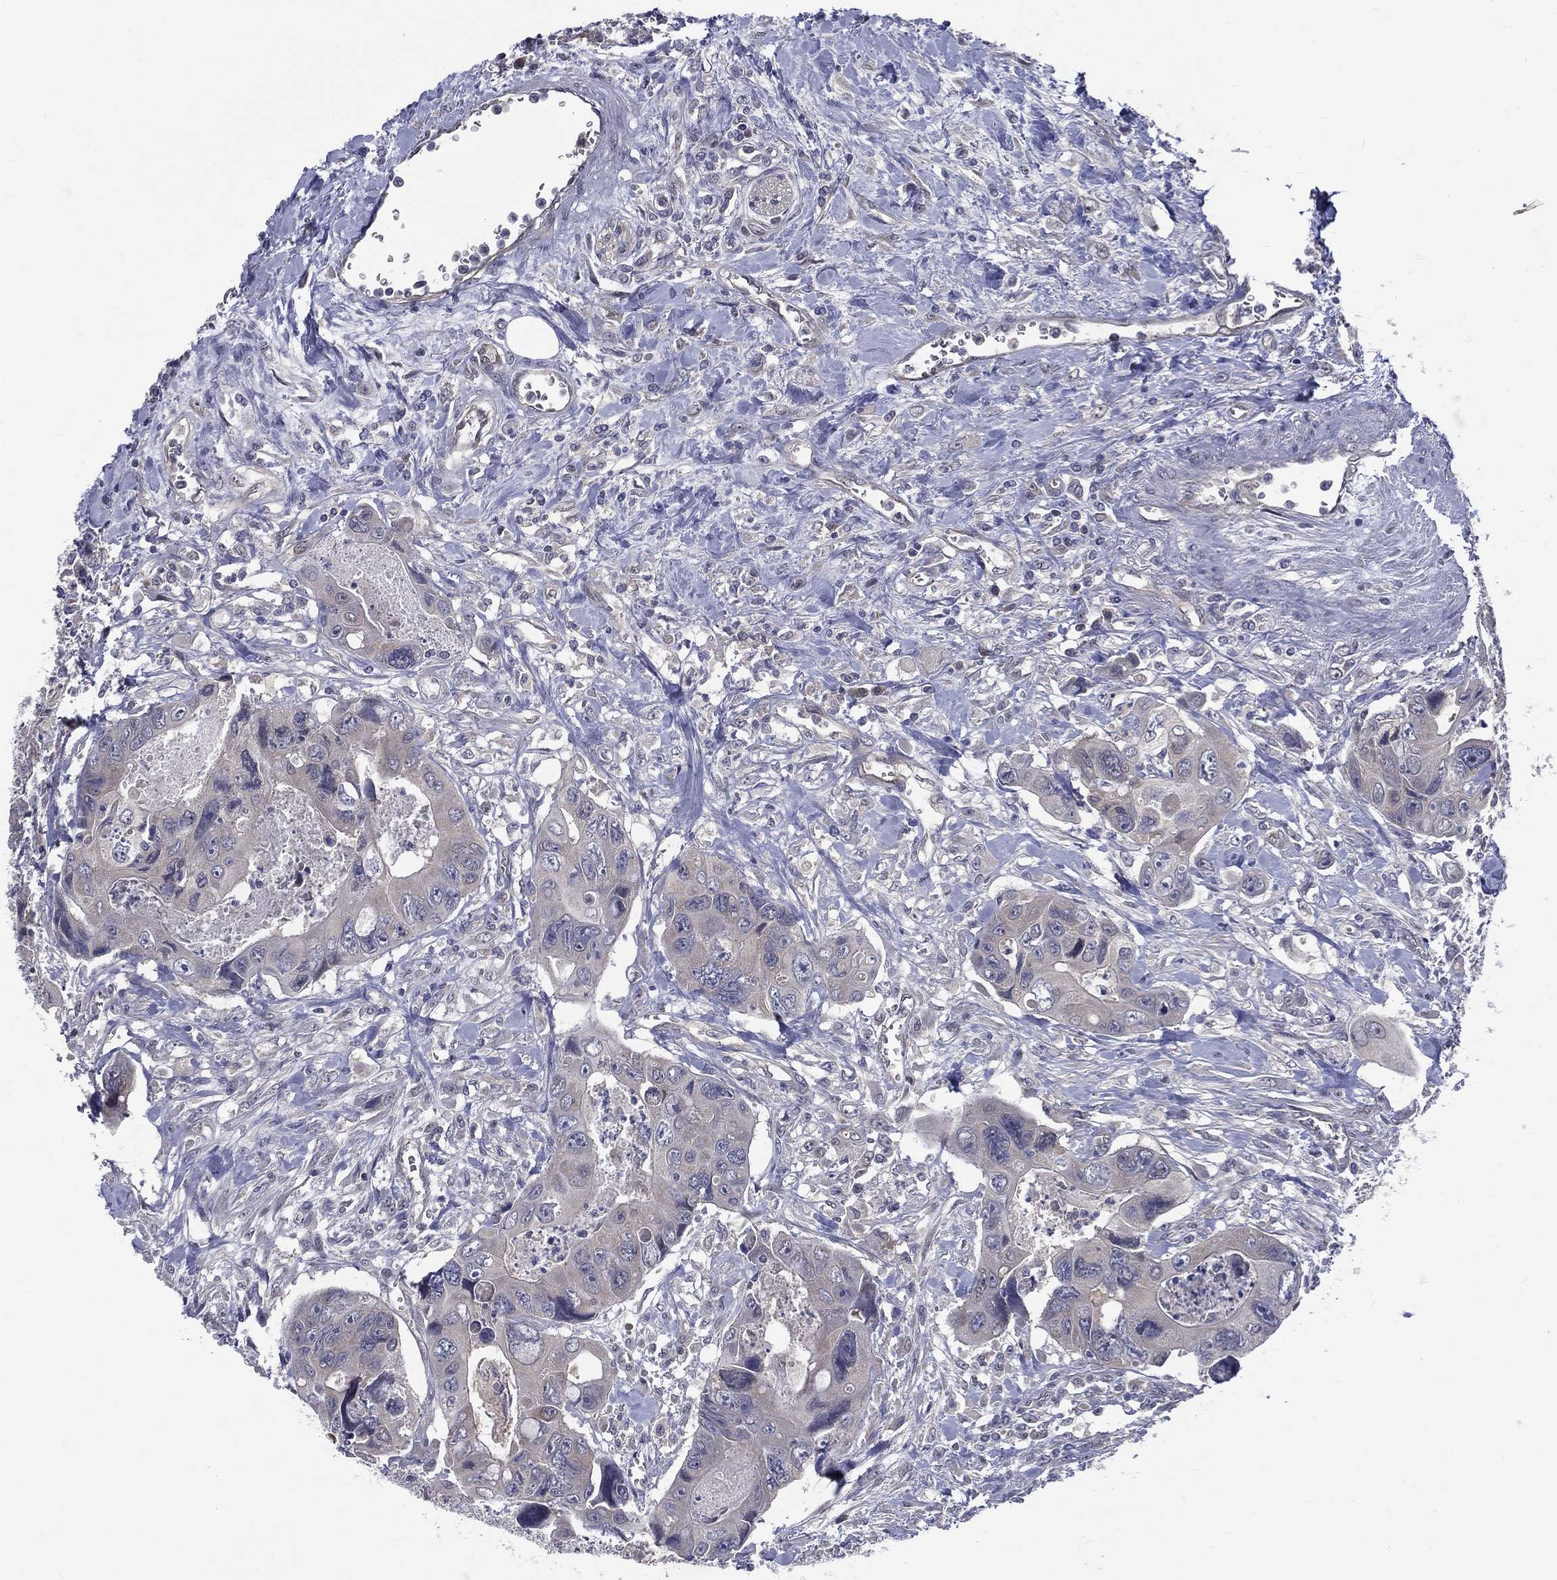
{"staining": {"intensity": "negative", "quantity": "none", "location": "none"}, "tissue": "colorectal cancer", "cell_type": "Tumor cells", "image_type": "cancer", "snomed": [{"axis": "morphology", "description": "Adenocarcinoma, NOS"}, {"axis": "topography", "description": "Rectum"}], "caption": "Immunohistochemistry of colorectal cancer demonstrates no positivity in tumor cells.", "gene": "DLG4", "patient": {"sex": "male", "age": 62}}